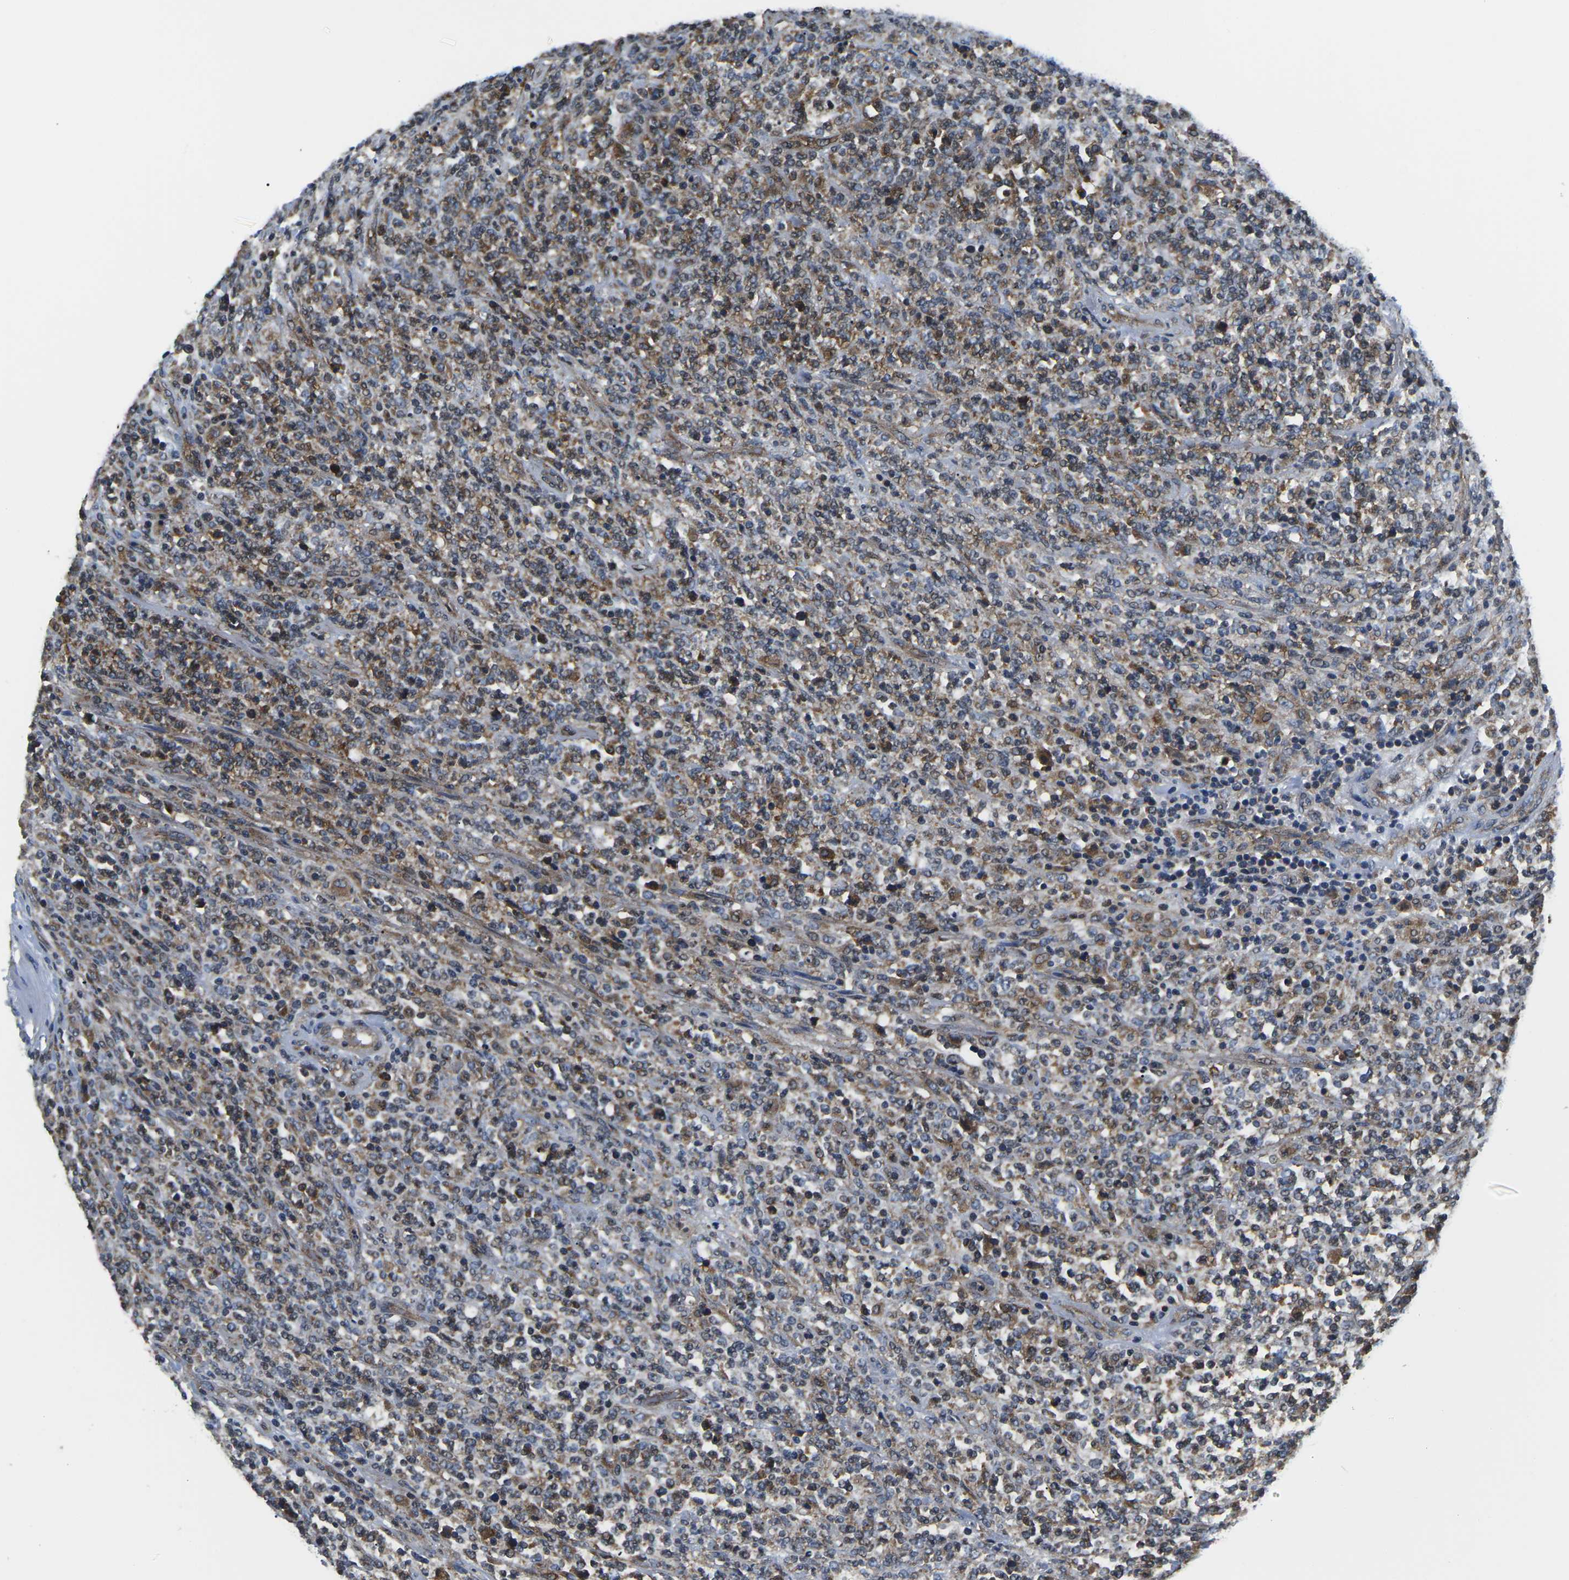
{"staining": {"intensity": "moderate", "quantity": ">75%", "location": "cytoplasmic/membranous,nuclear"}, "tissue": "lymphoma", "cell_type": "Tumor cells", "image_type": "cancer", "snomed": [{"axis": "morphology", "description": "Malignant lymphoma, non-Hodgkin's type, High grade"}, {"axis": "topography", "description": "Soft tissue"}], "caption": "High-power microscopy captured an immunohistochemistry micrograph of high-grade malignant lymphoma, non-Hodgkin's type, revealing moderate cytoplasmic/membranous and nuclear expression in about >75% of tumor cells. The staining is performed using DAB (3,3'-diaminobenzidine) brown chromogen to label protein expression. The nuclei are counter-stained blue using hematoxylin.", "gene": "EIF4E", "patient": {"sex": "male", "age": 18}}